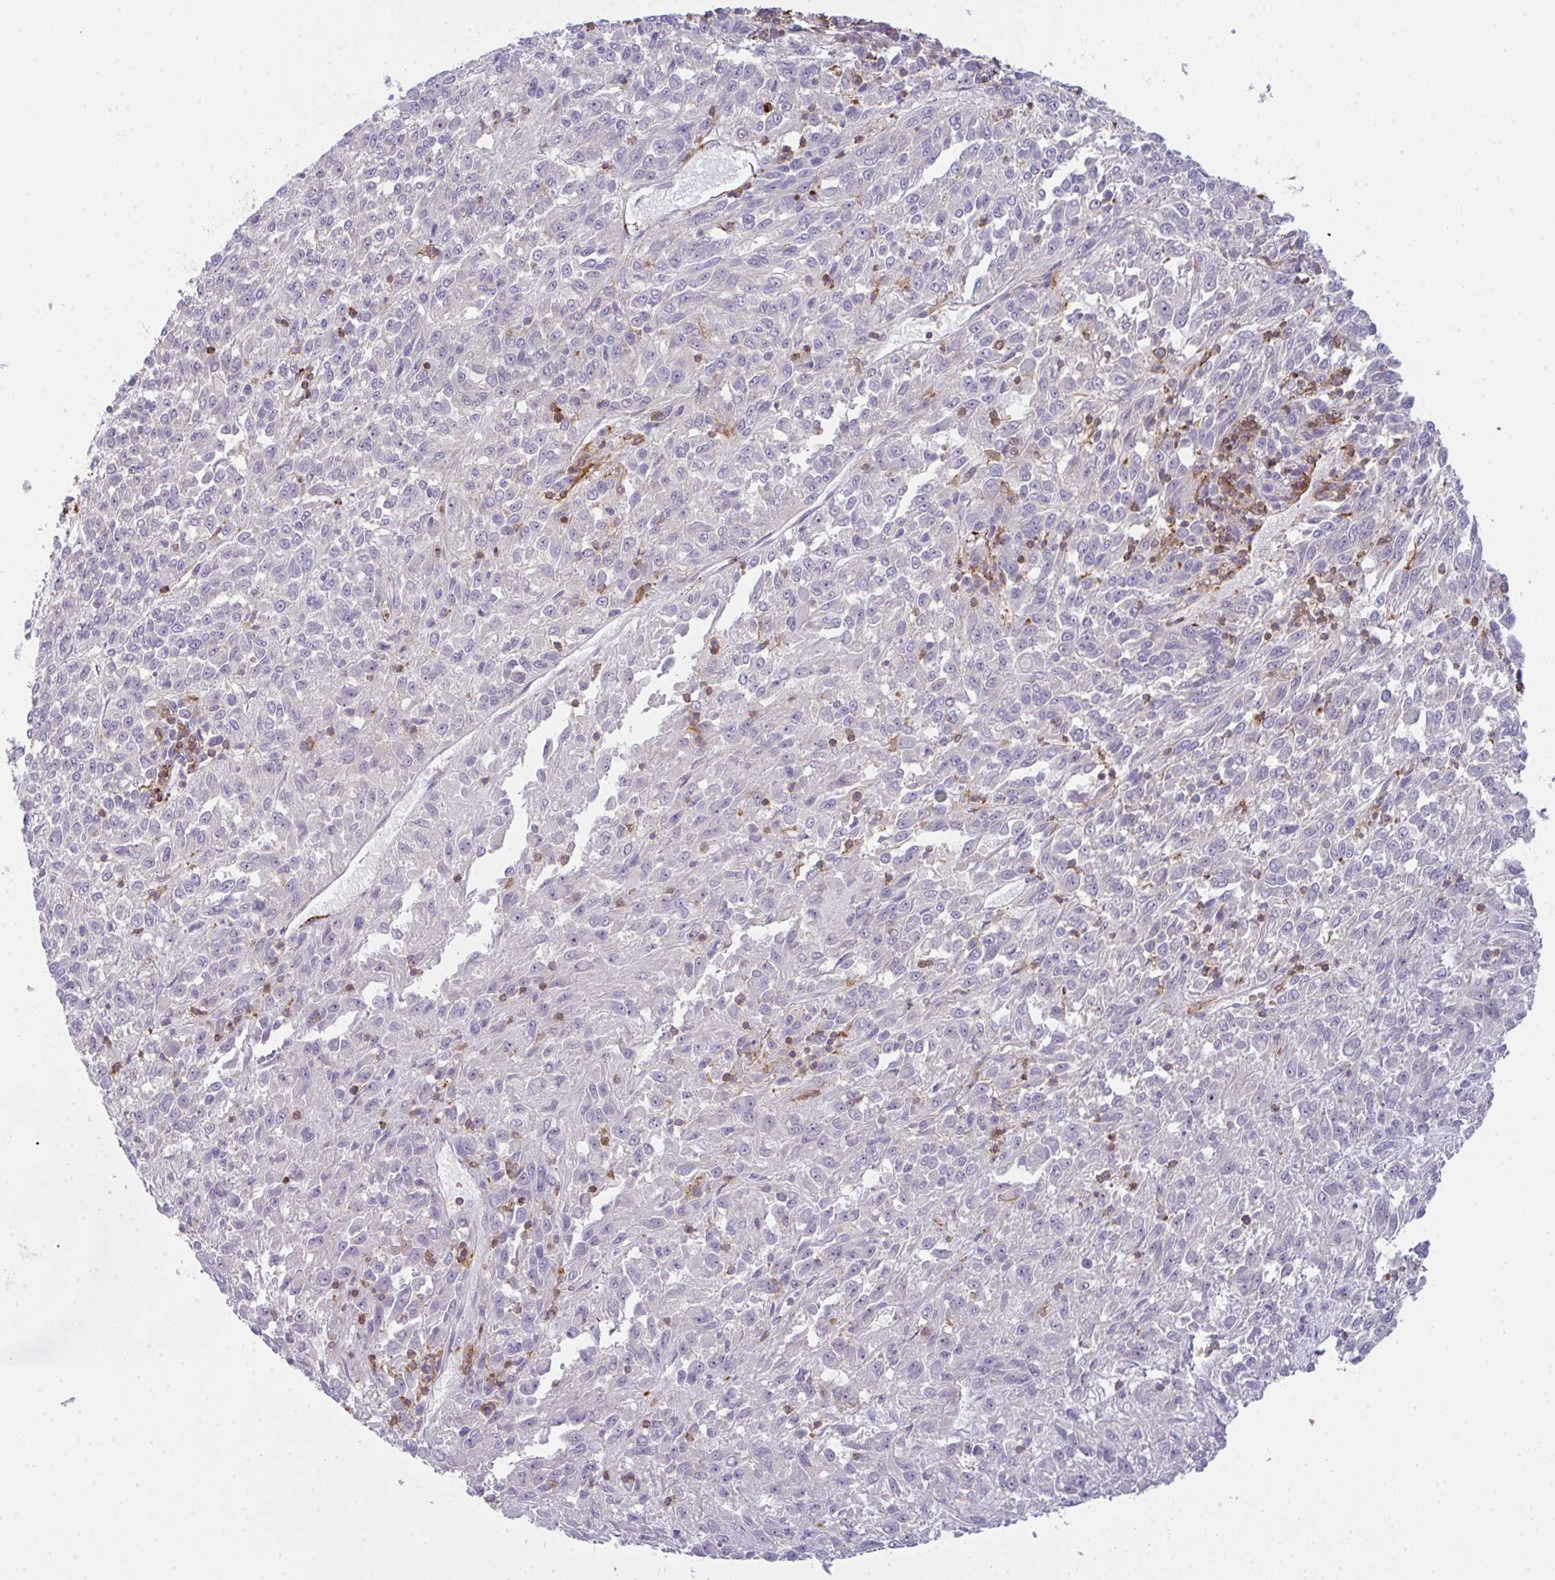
{"staining": {"intensity": "negative", "quantity": "none", "location": "none"}, "tissue": "melanoma", "cell_type": "Tumor cells", "image_type": "cancer", "snomed": [{"axis": "morphology", "description": "Malignant melanoma, Metastatic site"}, {"axis": "topography", "description": "Lung"}], "caption": "Malignant melanoma (metastatic site) stained for a protein using immunohistochemistry demonstrates no expression tumor cells.", "gene": "CD80", "patient": {"sex": "male", "age": 64}}